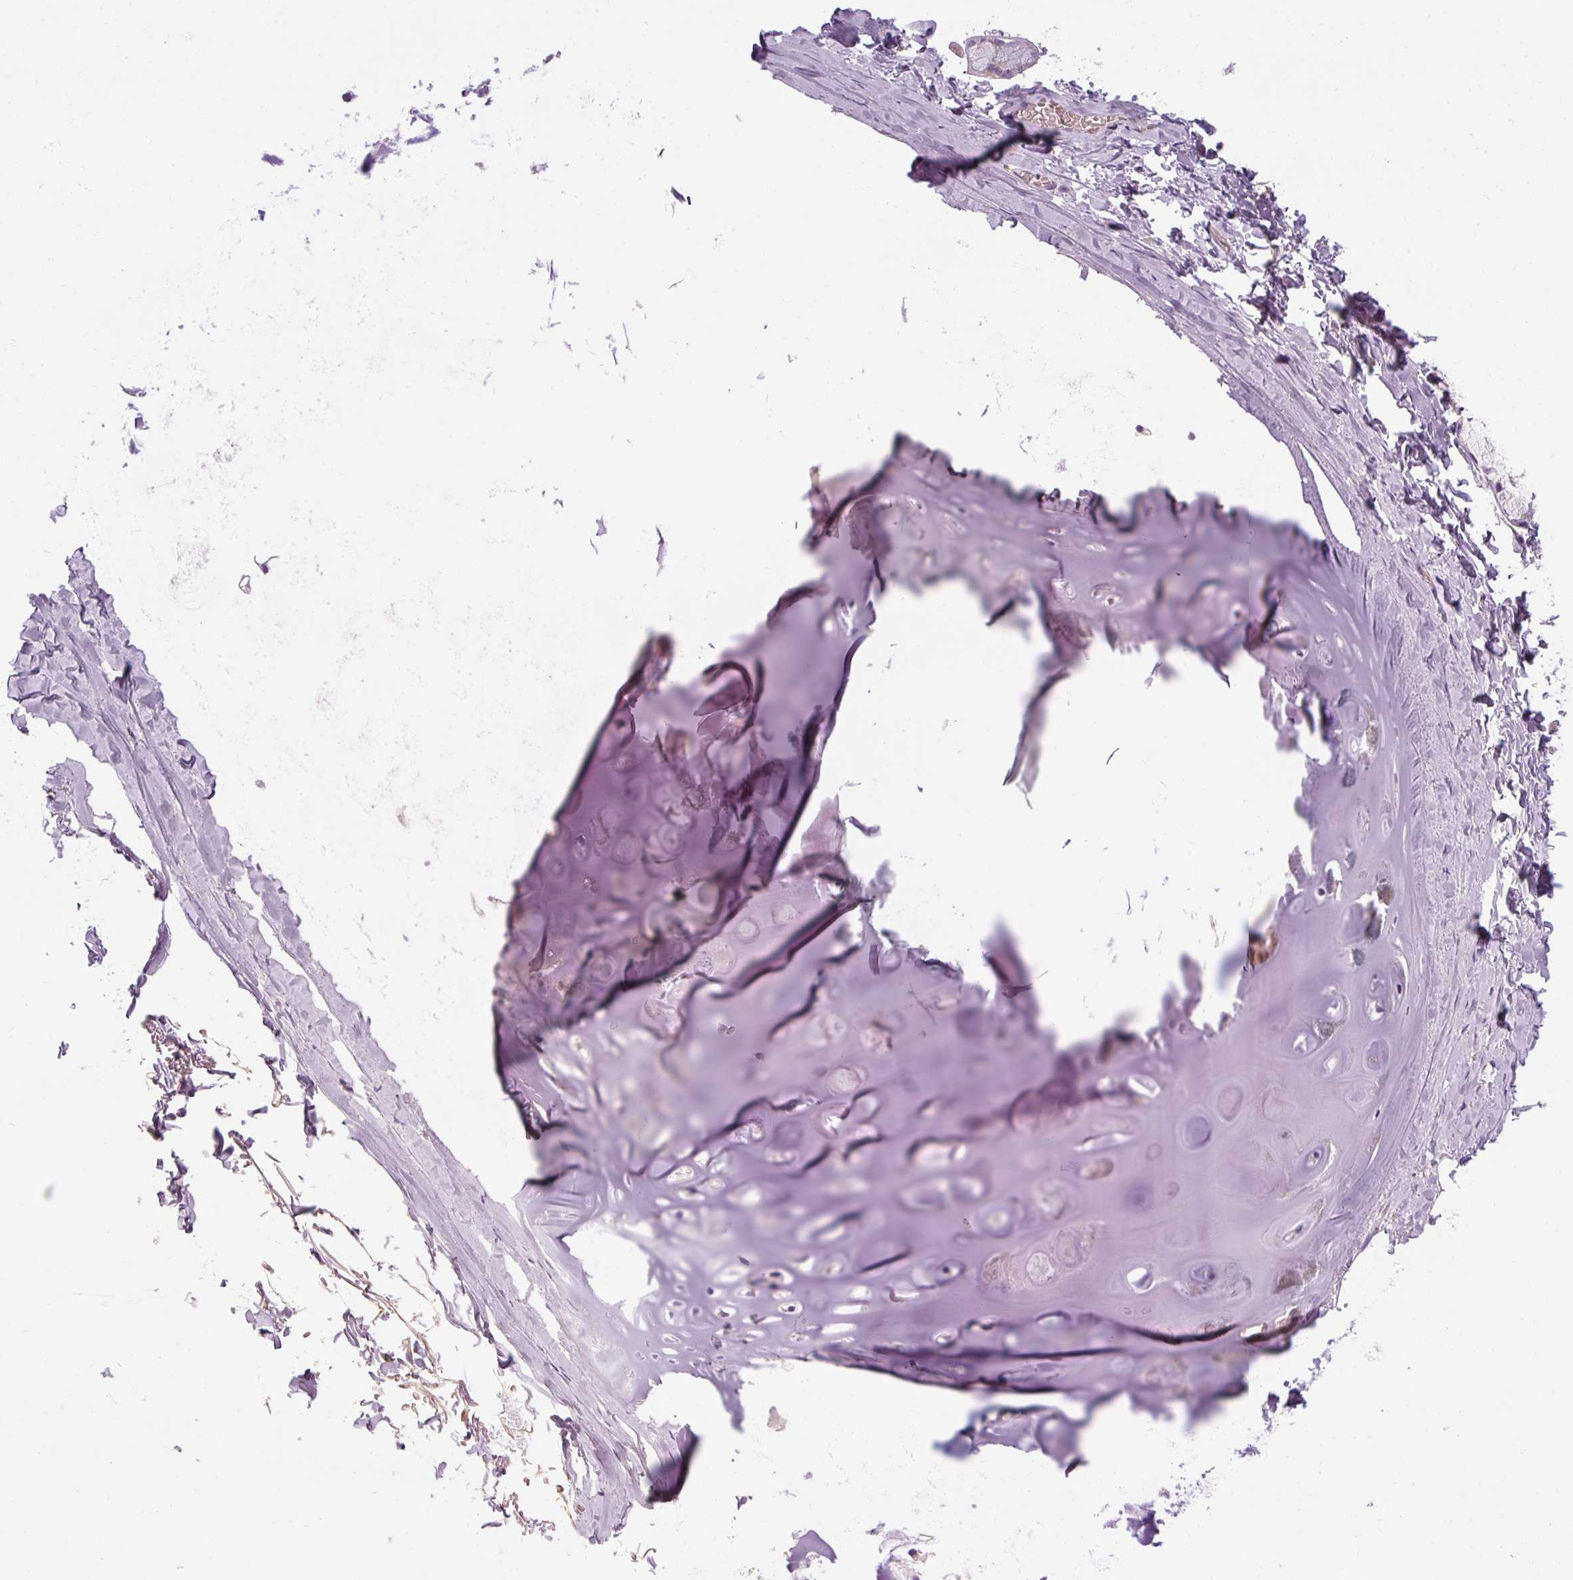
{"staining": {"intensity": "negative", "quantity": "none", "location": "none"}, "tissue": "adipose tissue", "cell_type": "Adipocytes", "image_type": "normal", "snomed": [{"axis": "morphology", "description": "Normal tissue, NOS"}, {"axis": "topography", "description": "Cartilage tissue"}, {"axis": "topography", "description": "Bronchus"}, {"axis": "topography", "description": "Peripheral nerve tissue"}], "caption": "Immunohistochemistry of benign human adipose tissue reveals no expression in adipocytes.", "gene": "TIGD2", "patient": {"sex": "male", "age": 67}}